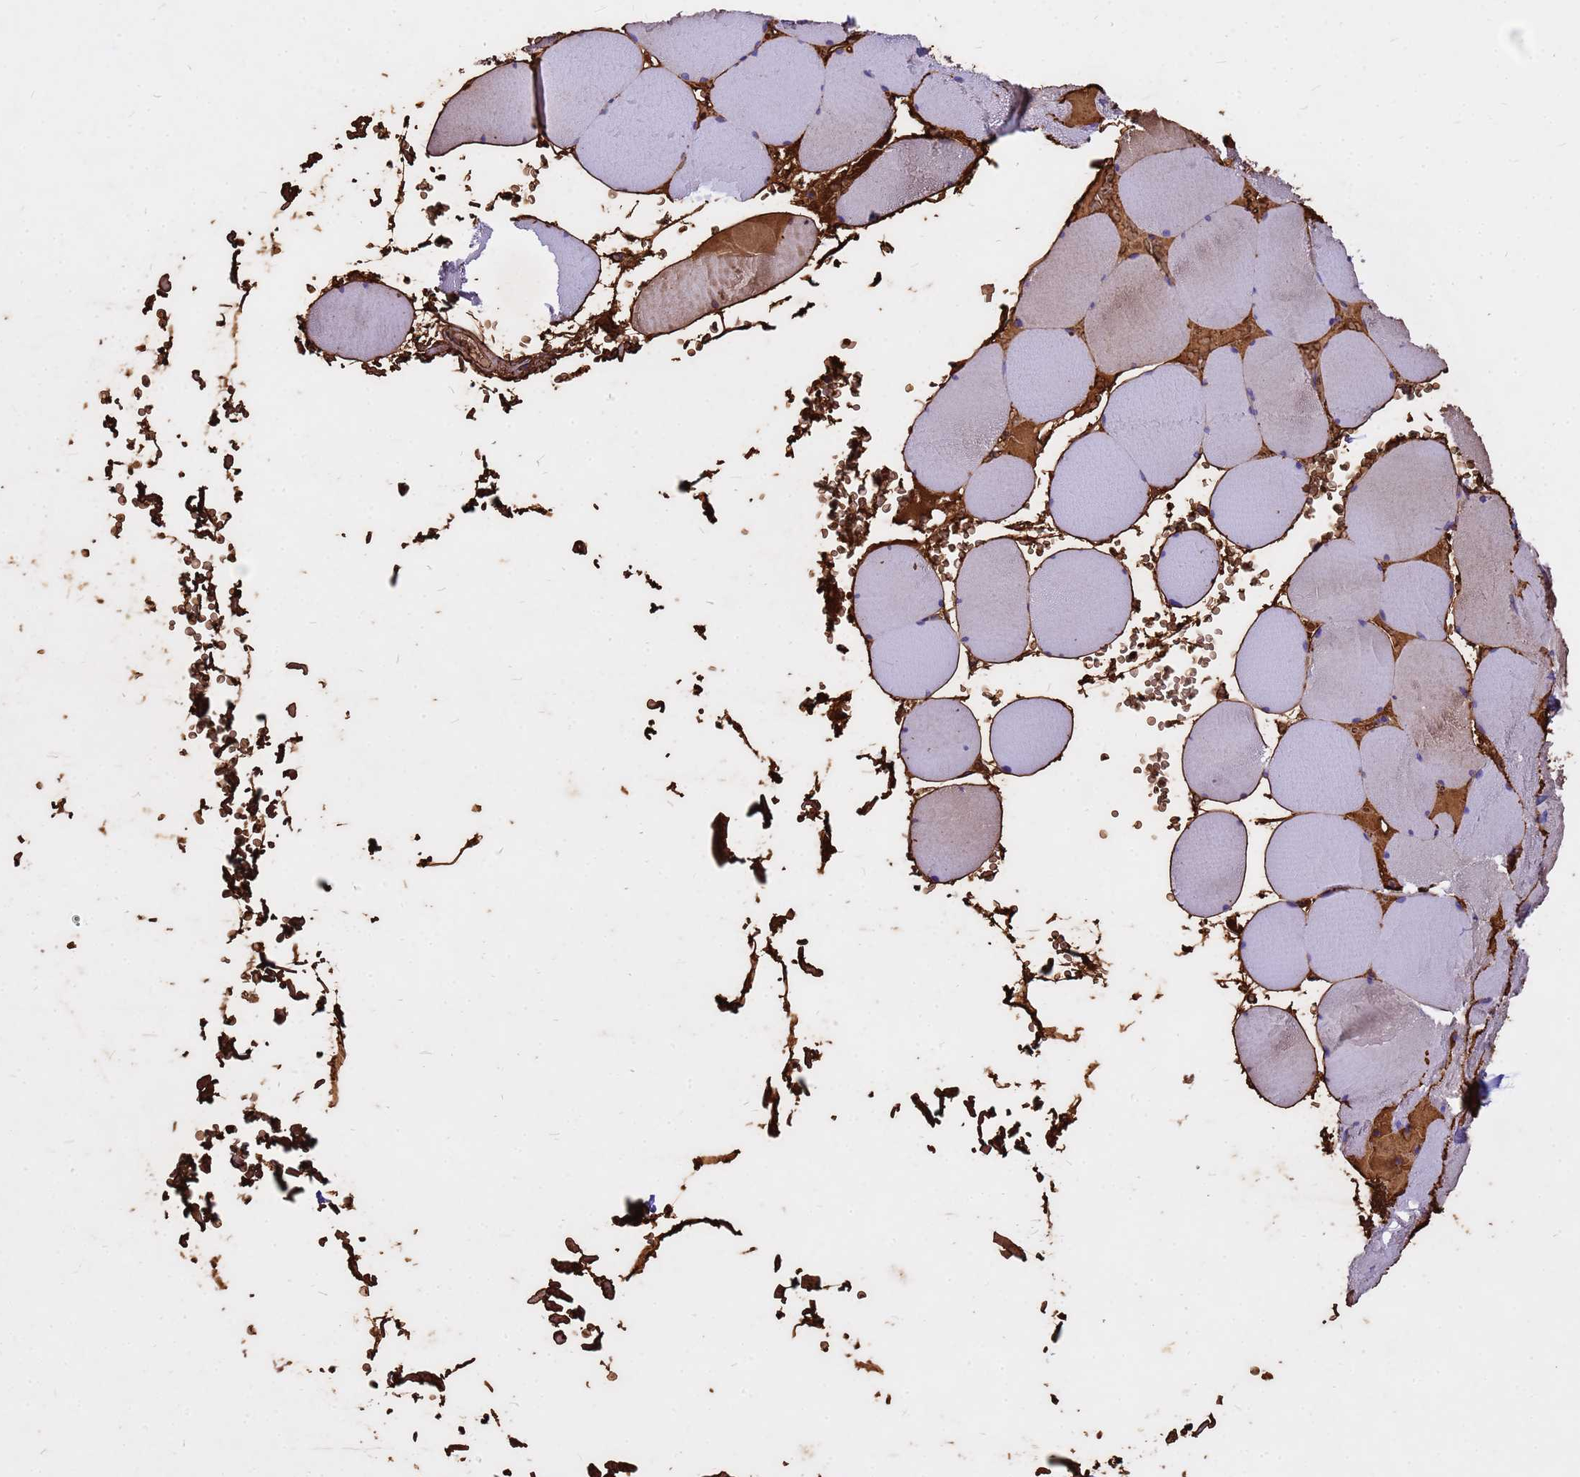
{"staining": {"intensity": "negative", "quantity": "none", "location": "none"}, "tissue": "skeletal muscle", "cell_type": "Myocytes", "image_type": "normal", "snomed": [{"axis": "morphology", "description": "Normal tissue, NOS"}, {"axis": "topography", "description": "Skeletal muscle"}, {"axis": "topography", "description": "Head-Neck"}], "caption": "Myocytes show no significant protein expression in benign skeletal muscle. The staining was performed using DAB (3,3'-diaminobenzidine) to visualize the protein expression in brown, while the nuclei were stained in blue with hematoxylin (Magnification: 20x).", "gene": "HBA1", "patient": {"sex": "male", "age": 66}}